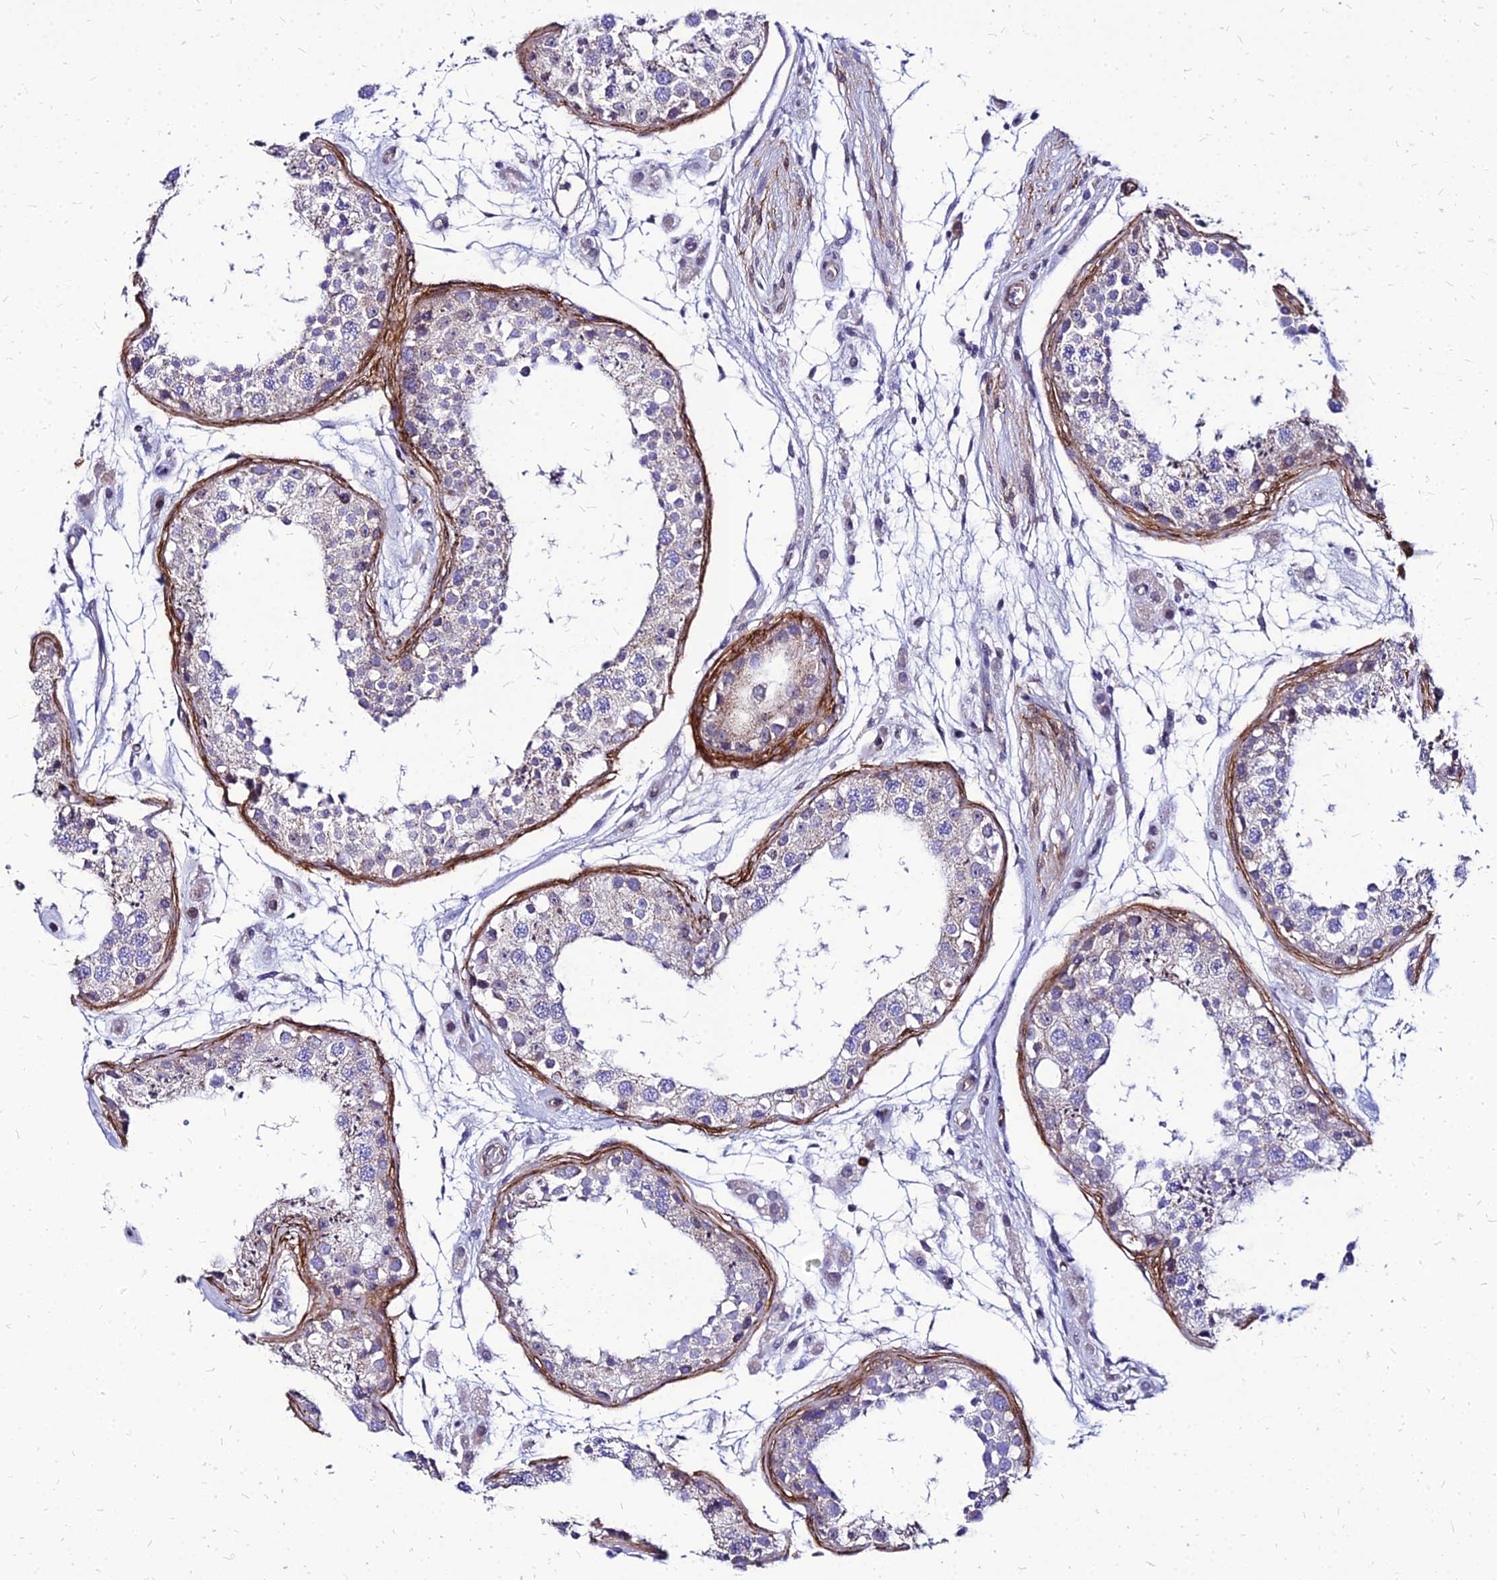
{"staining": {"intensity": "weak", "quantity": "<25%", "location": "cytoplasmic/membranous"}, "tissue": "testis", "cell_type": "Cells in seminiferous ducts", "image_type": "normal", "snomed": [{"axis": "morphology", "description": "Normal tissue, NOS"}, {"axis": "topography", "description": "Testis"}], "caption": "This is an immunohistochemistry photomicrograph of unremarkable testis. There is no staining in cells in seminiferous ducts.", "gene": "YEATS2", "patient": {"sex": "male", "age": 25}}